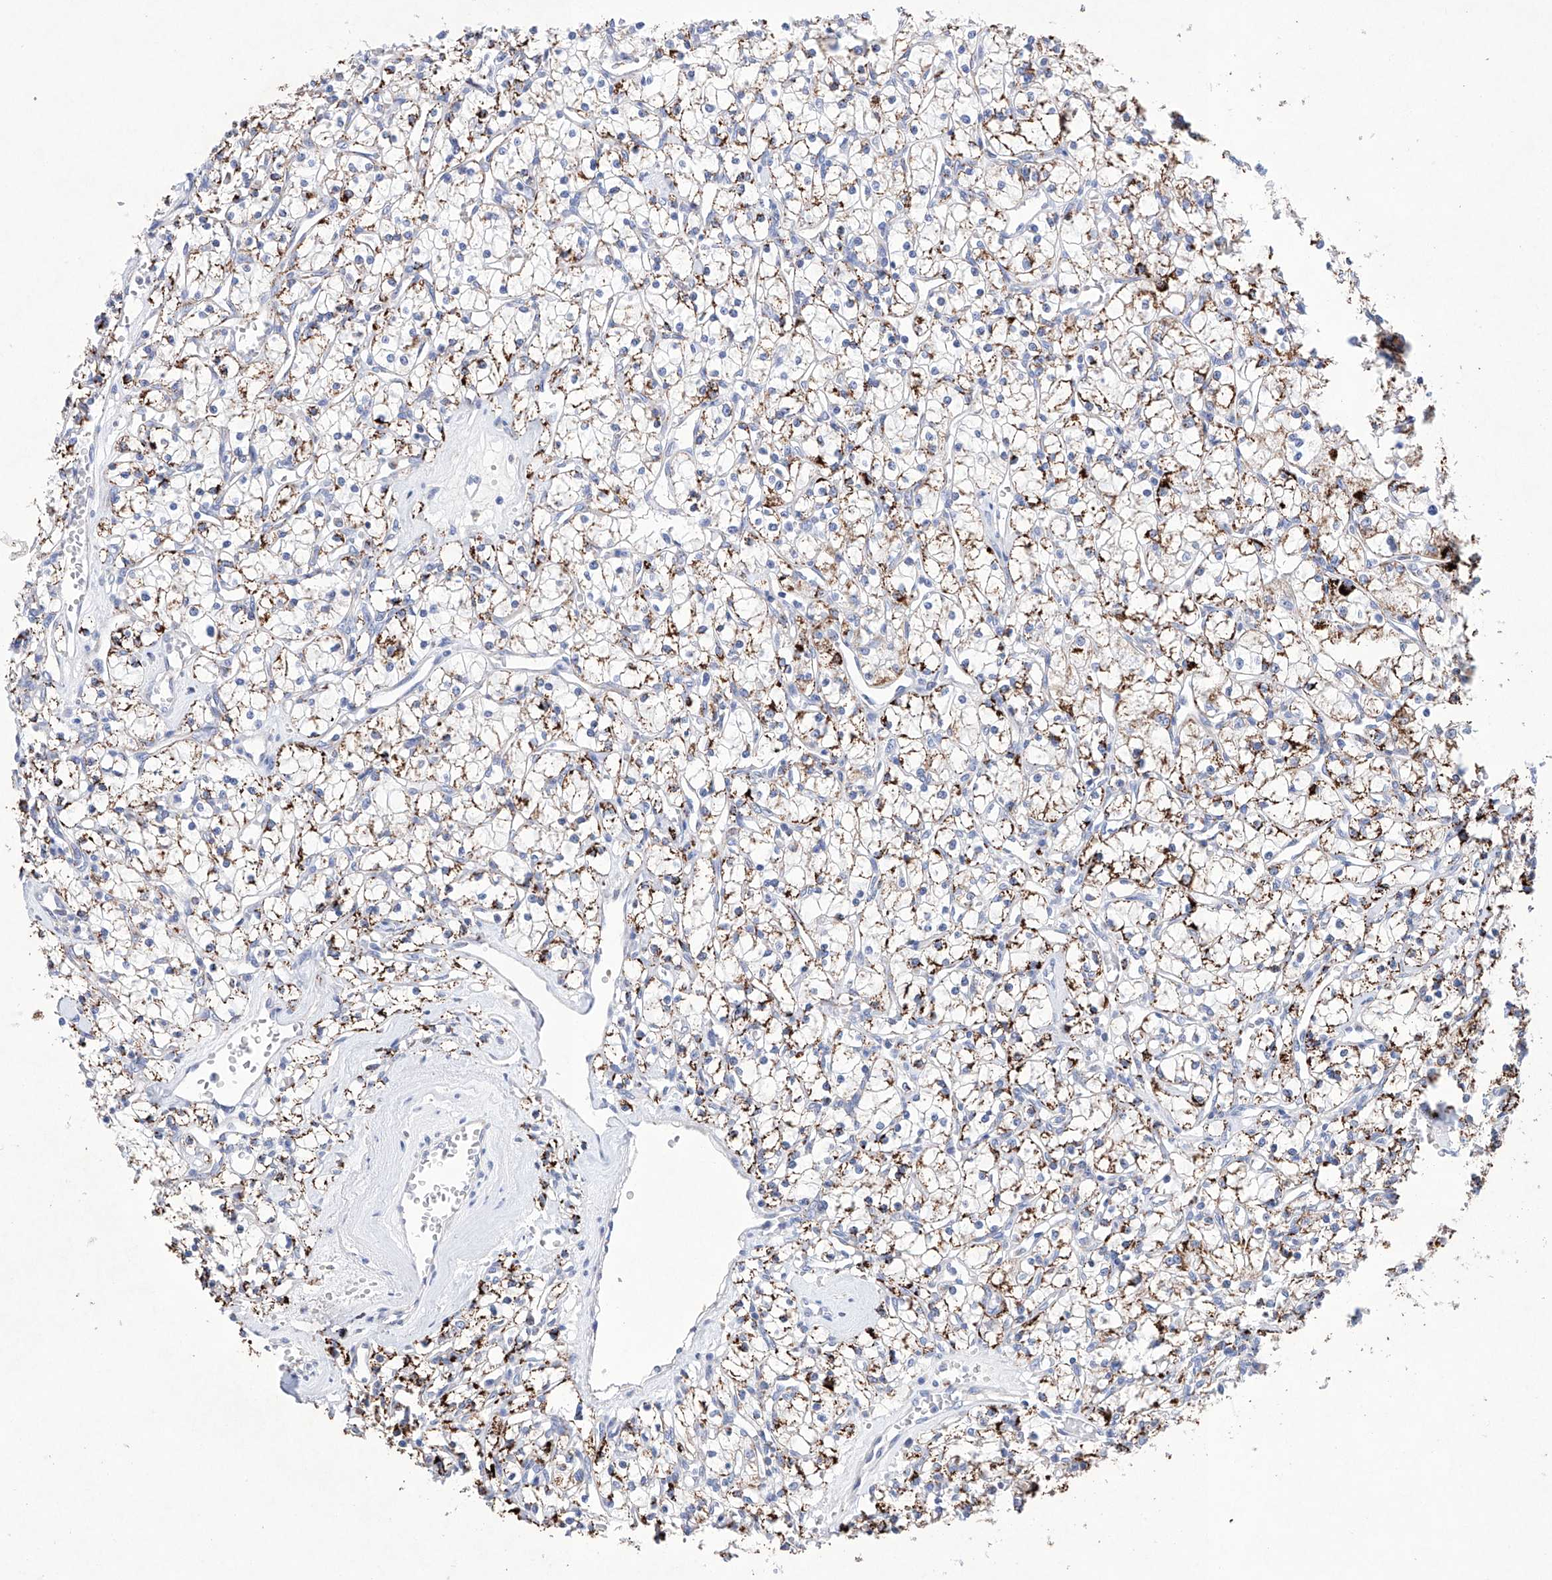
{"staining": {"intensity": "strong", "quantity": ">75%", "location": "cytoplasmic/membranous"}, "tissue": "renal cancer", "cell_type": "Tumor cells", "image_type": "cancer", "snomed": [{"axis": "morphology", "description": "Adenocarcinoma, NOS"}, {"axis": "topography", "description": "Kidney"}], "caption": "Human adenocarcinoma (renal) stained with a protein marker displays strong staining in tumor cells.", "gene": "NRROS", "patient": {"sex": "female", "age": 59}}